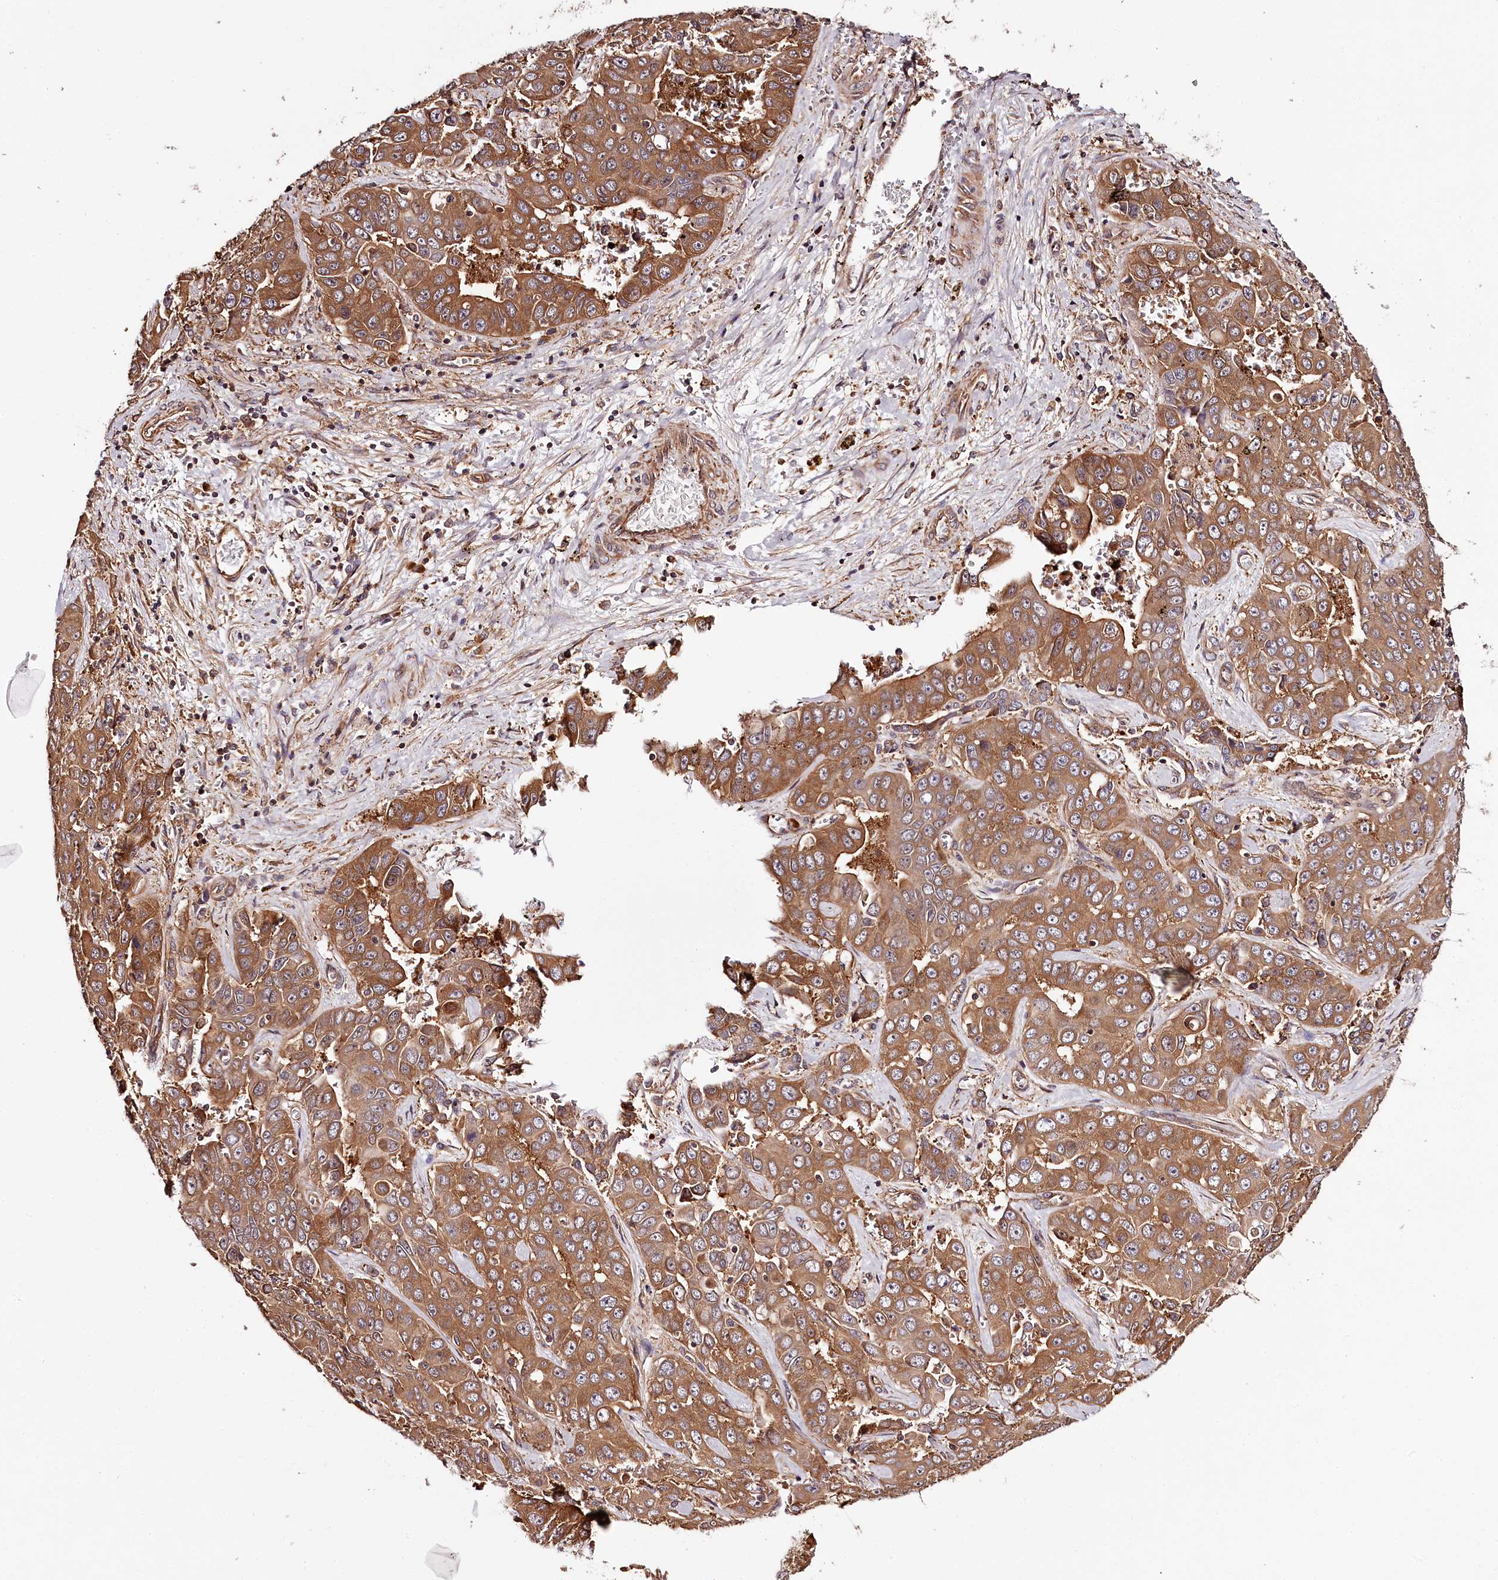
{"staining": {"intensity": "moderate", "quantity": ">75%", "location": "cytoplasmic/membranous"}, "tissue": "liver cancer", "cell_type": "Tumor cells", "image_type": "cancer", "snomed": [{"axis": "morphology", "description": "Cholangiocarcinoma"}, {"axis": "topography", "description": "Liver"}], "caption": "Tumor cells display moderate cytoplasmic/membranous expression in approximately >75% of cells in liver cancer.", "gene": "TARS1", "patient": {"sex": "female", "age": 52}}